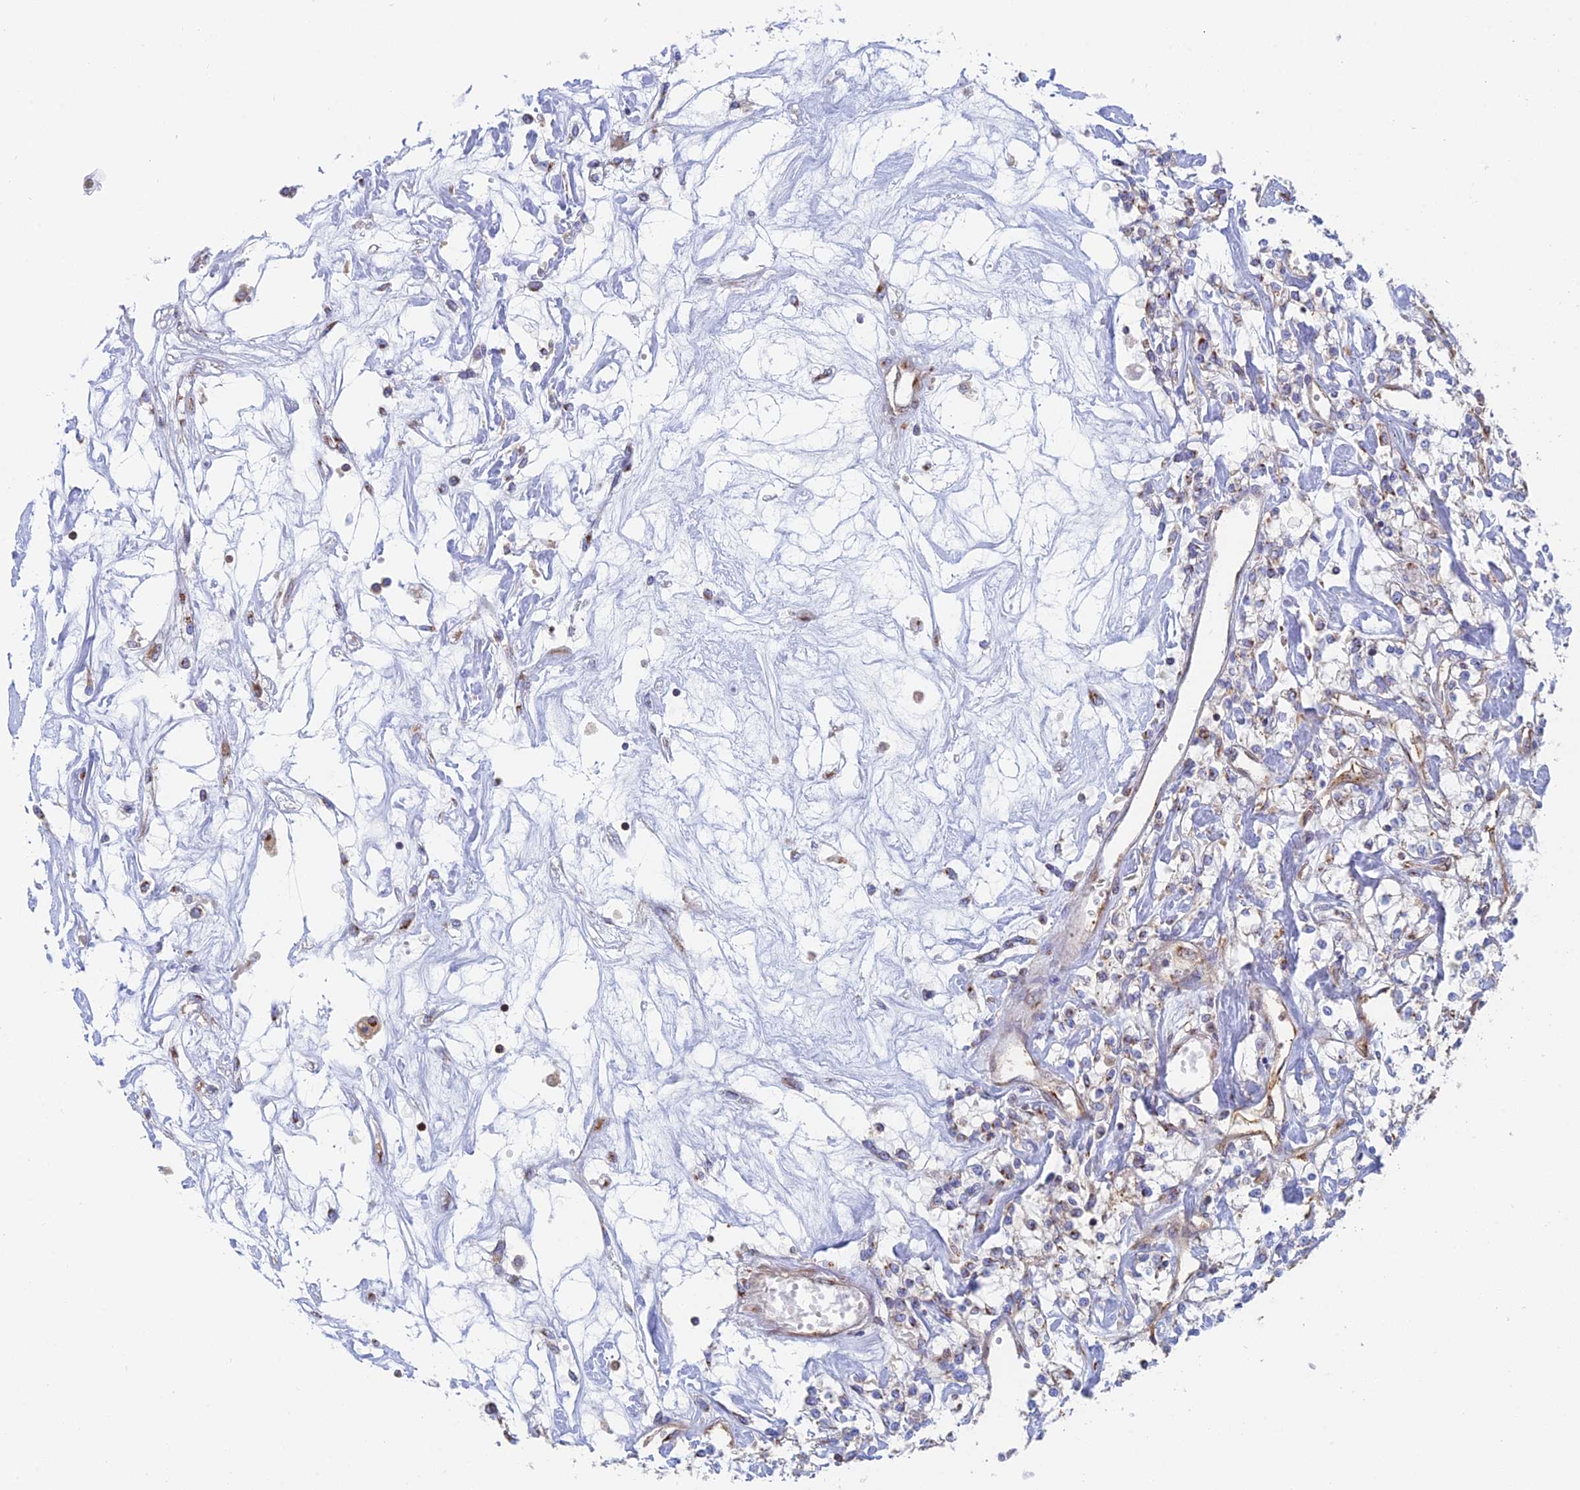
{"staining": {"intensity": "weak", "quantity": "<25%", "location": "cytoplasmic/membranous"}, "tissue": "renal cancer", "cell_type": "Tumor cells", "image_type": "cancer", "snomed": [{"axis": "morphology", "description": "Adenocarcinoma, NOS"}, {"axis": "topography", "description": "Kidney"}], "caption": "A high-resolution micrograph shows immunohistochemistry staining of renal cancer, which demonstrates no significant positivity in tumor cells.", "gene": "HS2ST1", "patient": {"sex": "female", "age": 59}}